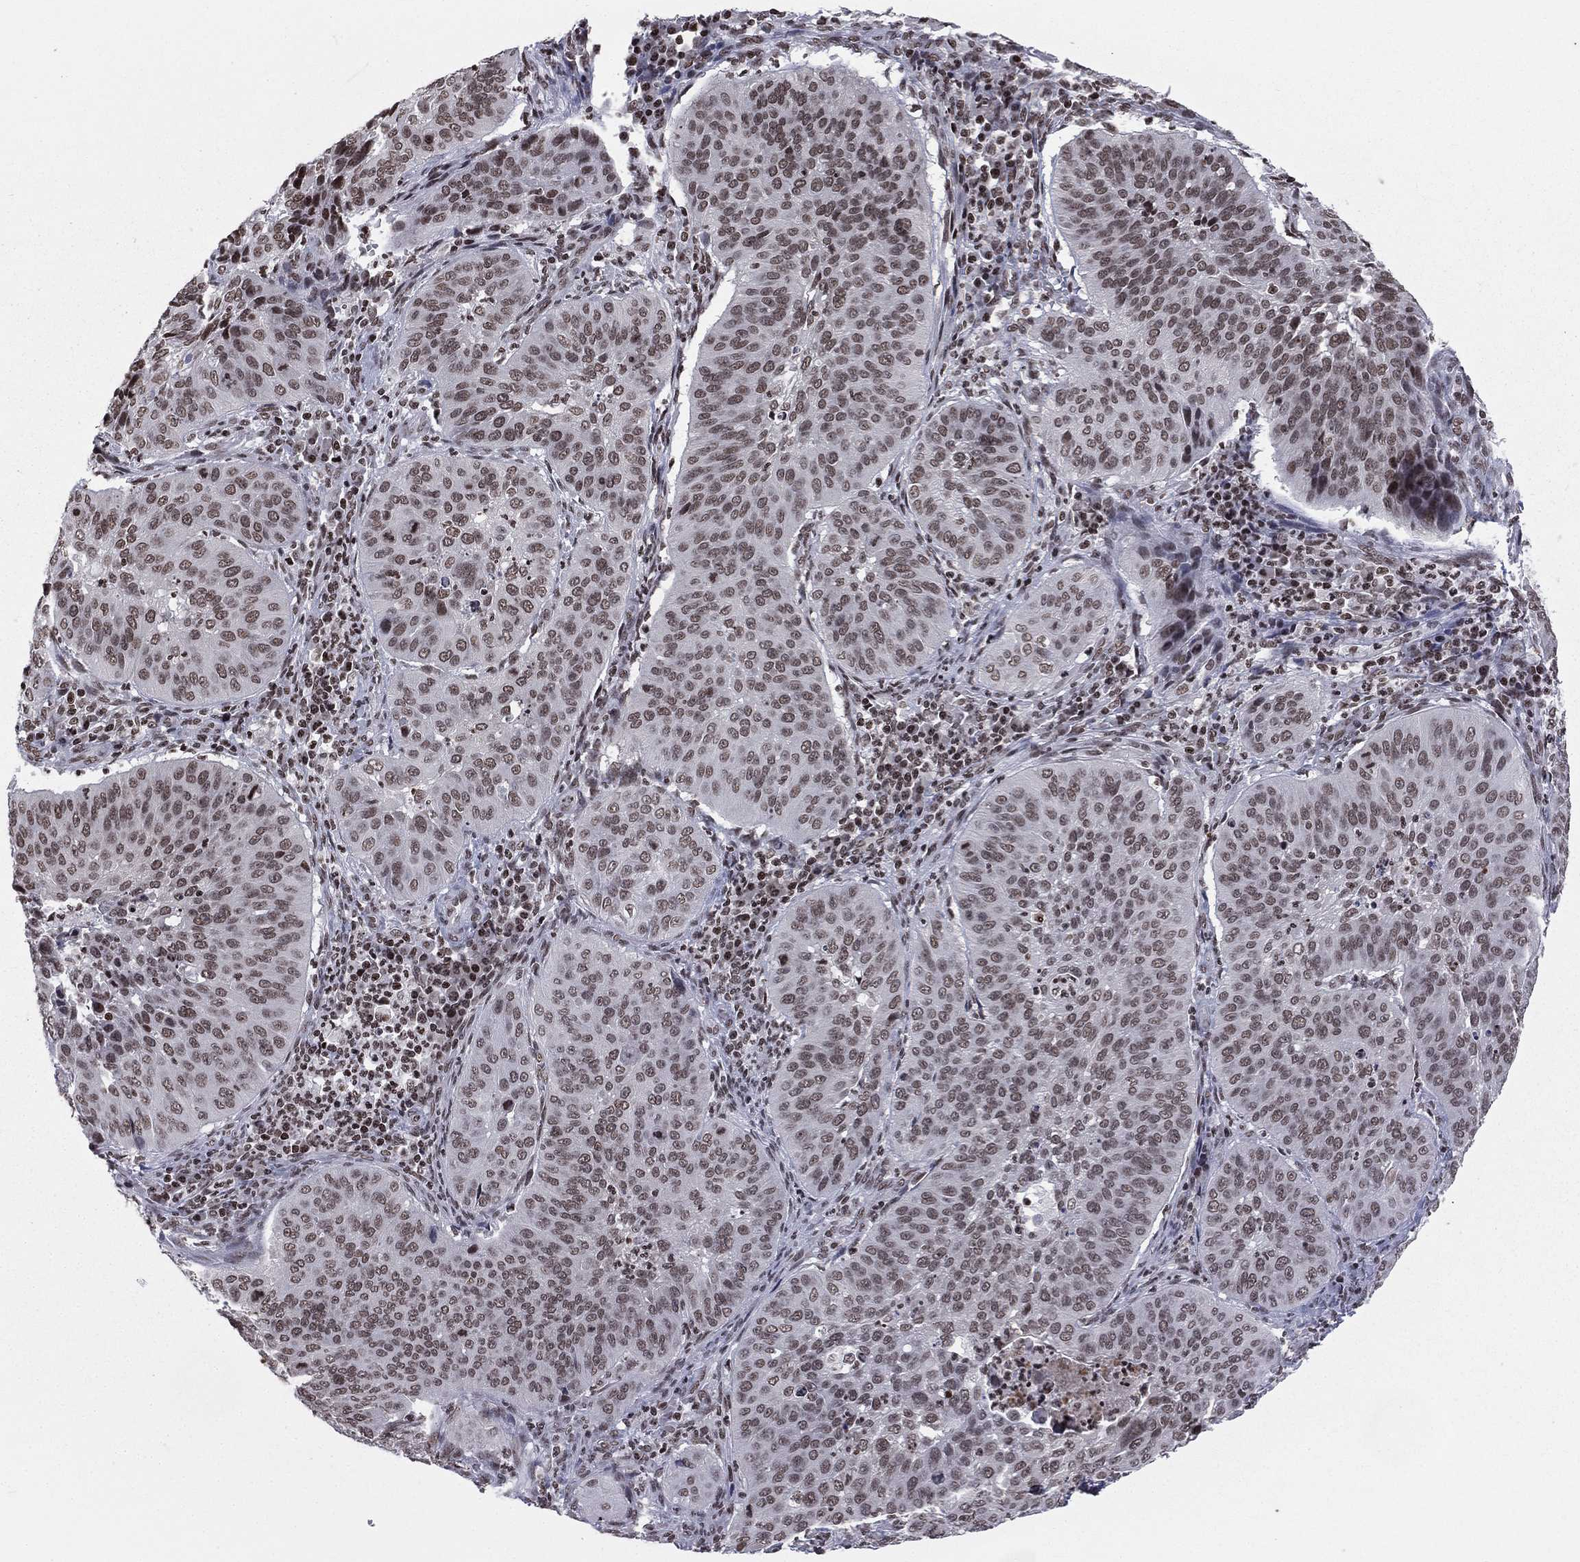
{"staining": {"intensity": "weak", "quantity": "25%-75%", "location": "nuclear"}, "tissue": "cervical cancer", "cell_type": "Tumor cells", "image_type": "cancer", "snomed": [{"axis": "morphology", "description": "Normal tissue, NOS"}, {"axis": "morphology", "description": "Squamous cell carcinoma, NOS"}, {"axis": "topography", "description": "Cervix"}], "caption": "Immunohistochemistry micrograph of neoplastic tissue: cervical cancer stained using immunohistochemistry (IHC) shows low levels of weak protein expression localized specifically in the nuclear of tumor cells, appearing as a nuclear brown color.", "gene": "RFX7", "patient": {"sex": "female", "age": 39}}